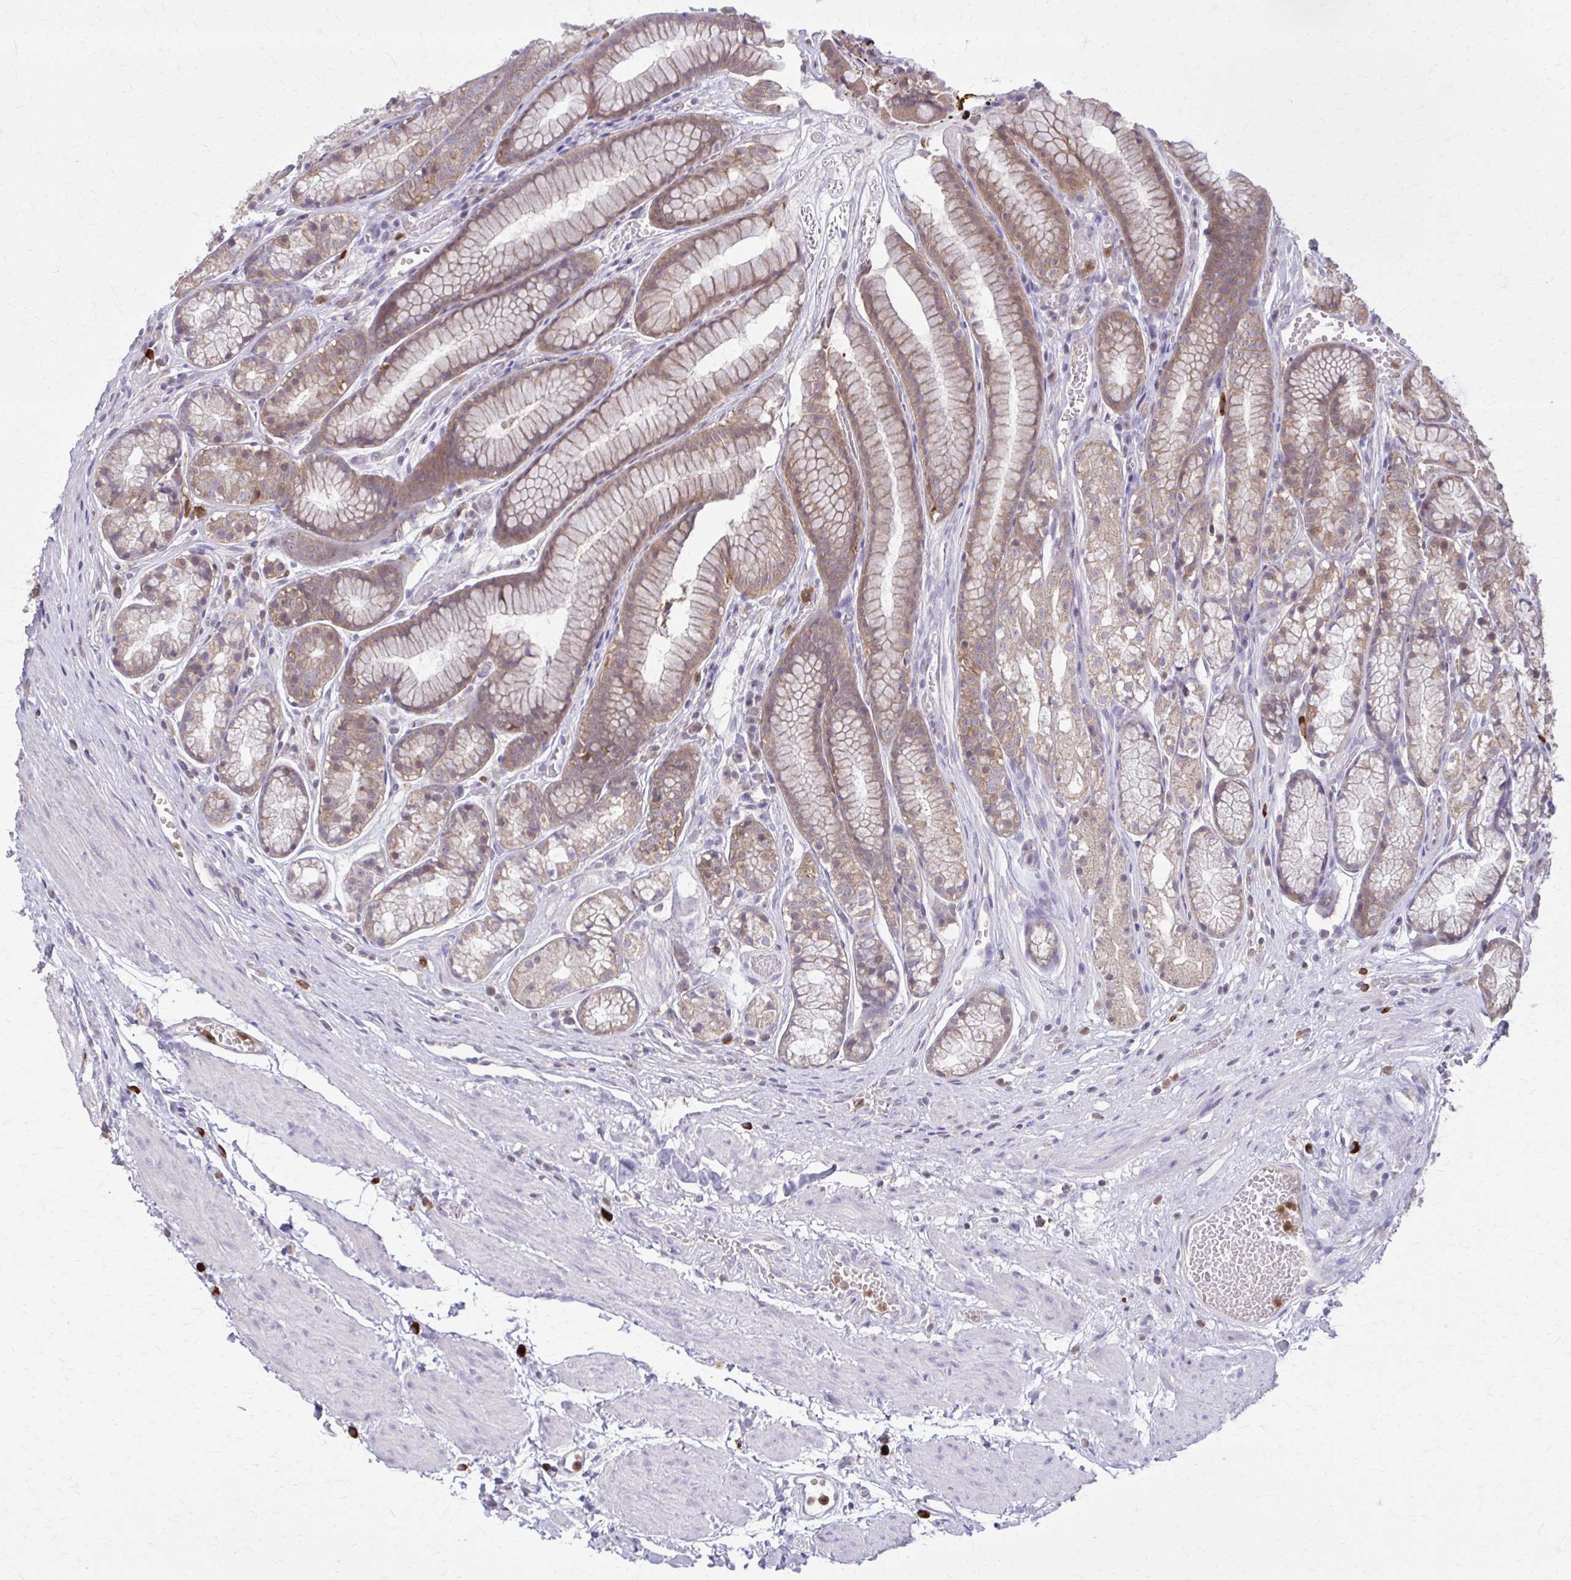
{"staining": {"intensity": "moderate", "quantity": "25%-75%", "location": "cytoplasmic/membranous"}, "tissue": "stomach", "cell_type": "Glandular cells", "image_type": "normal", "snomed": [{"axis": "morphology", "description": "Normal tissue, NOS"}, {"axis": "topography", "description": "Smooth muscle"}, {"axis": "topography", "description": "Stomach"}], "caption": "A medium amount of moderate cytoplasmic/membranous expression is present in about 25%-75% of glandular cells in normal stomach.", "gene": "NRBF2", "patient": {"sex": "male", "age": 70}}